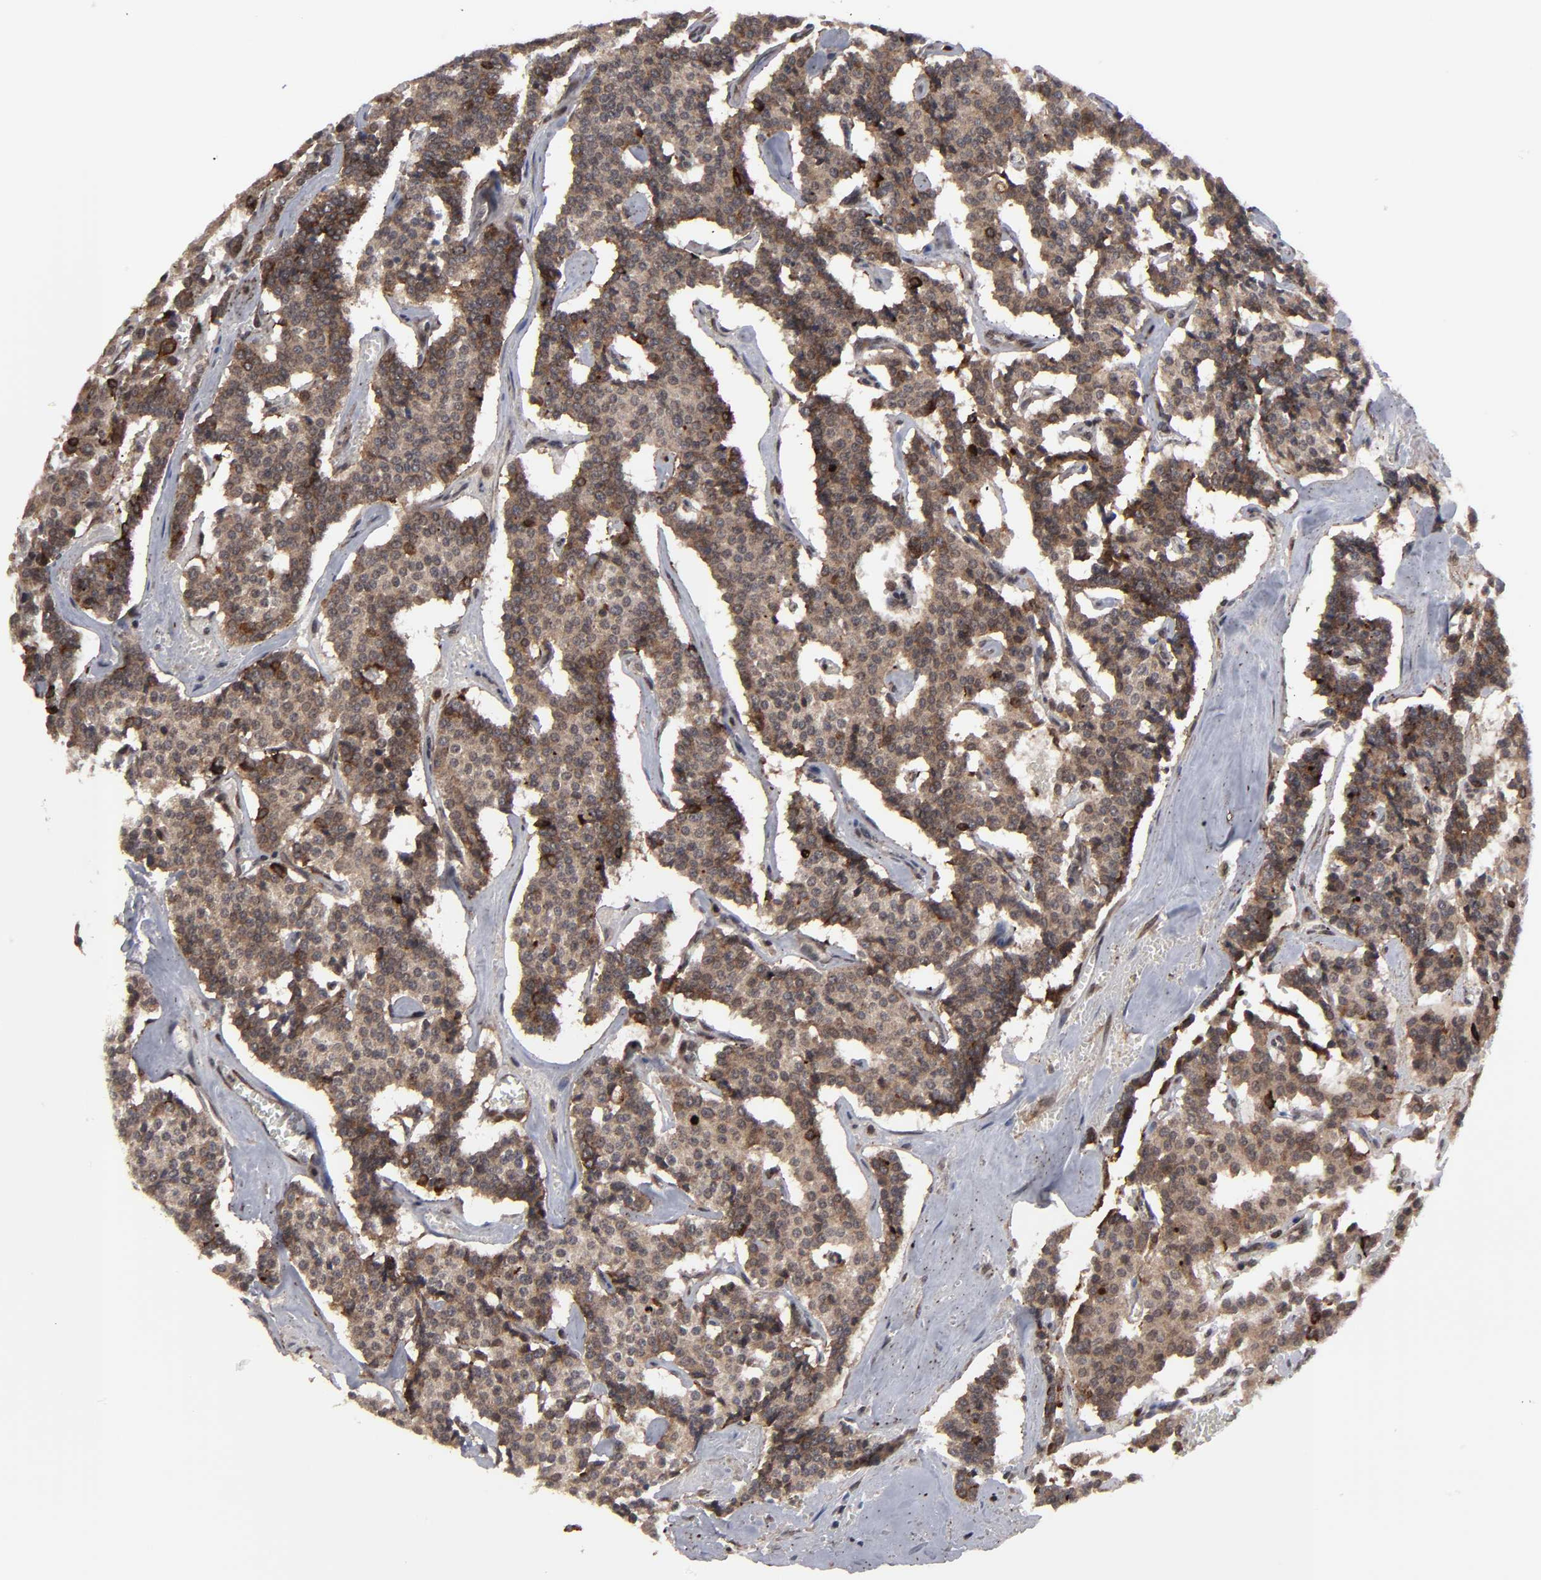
{"staining": {"intensity": "strong", "quantity": ">75%", "location": "cytoplasmic/membranous,nuclear"}, "tissue": "carcinoid", "cell_type": "Tumor cells", "image_type": "cancer", "snomed": [{"axis": "morphology", "description": "Carcinoid, malignant, NOS"}, {"axis": "topography", "description": "Bronchus"}], "caption": "Carcinoid (malignant) stained with a protein marker shows strong staining in tumor cells.", "gene": "KIAA2026", "patient": {"sex": "male", "age": 55}}